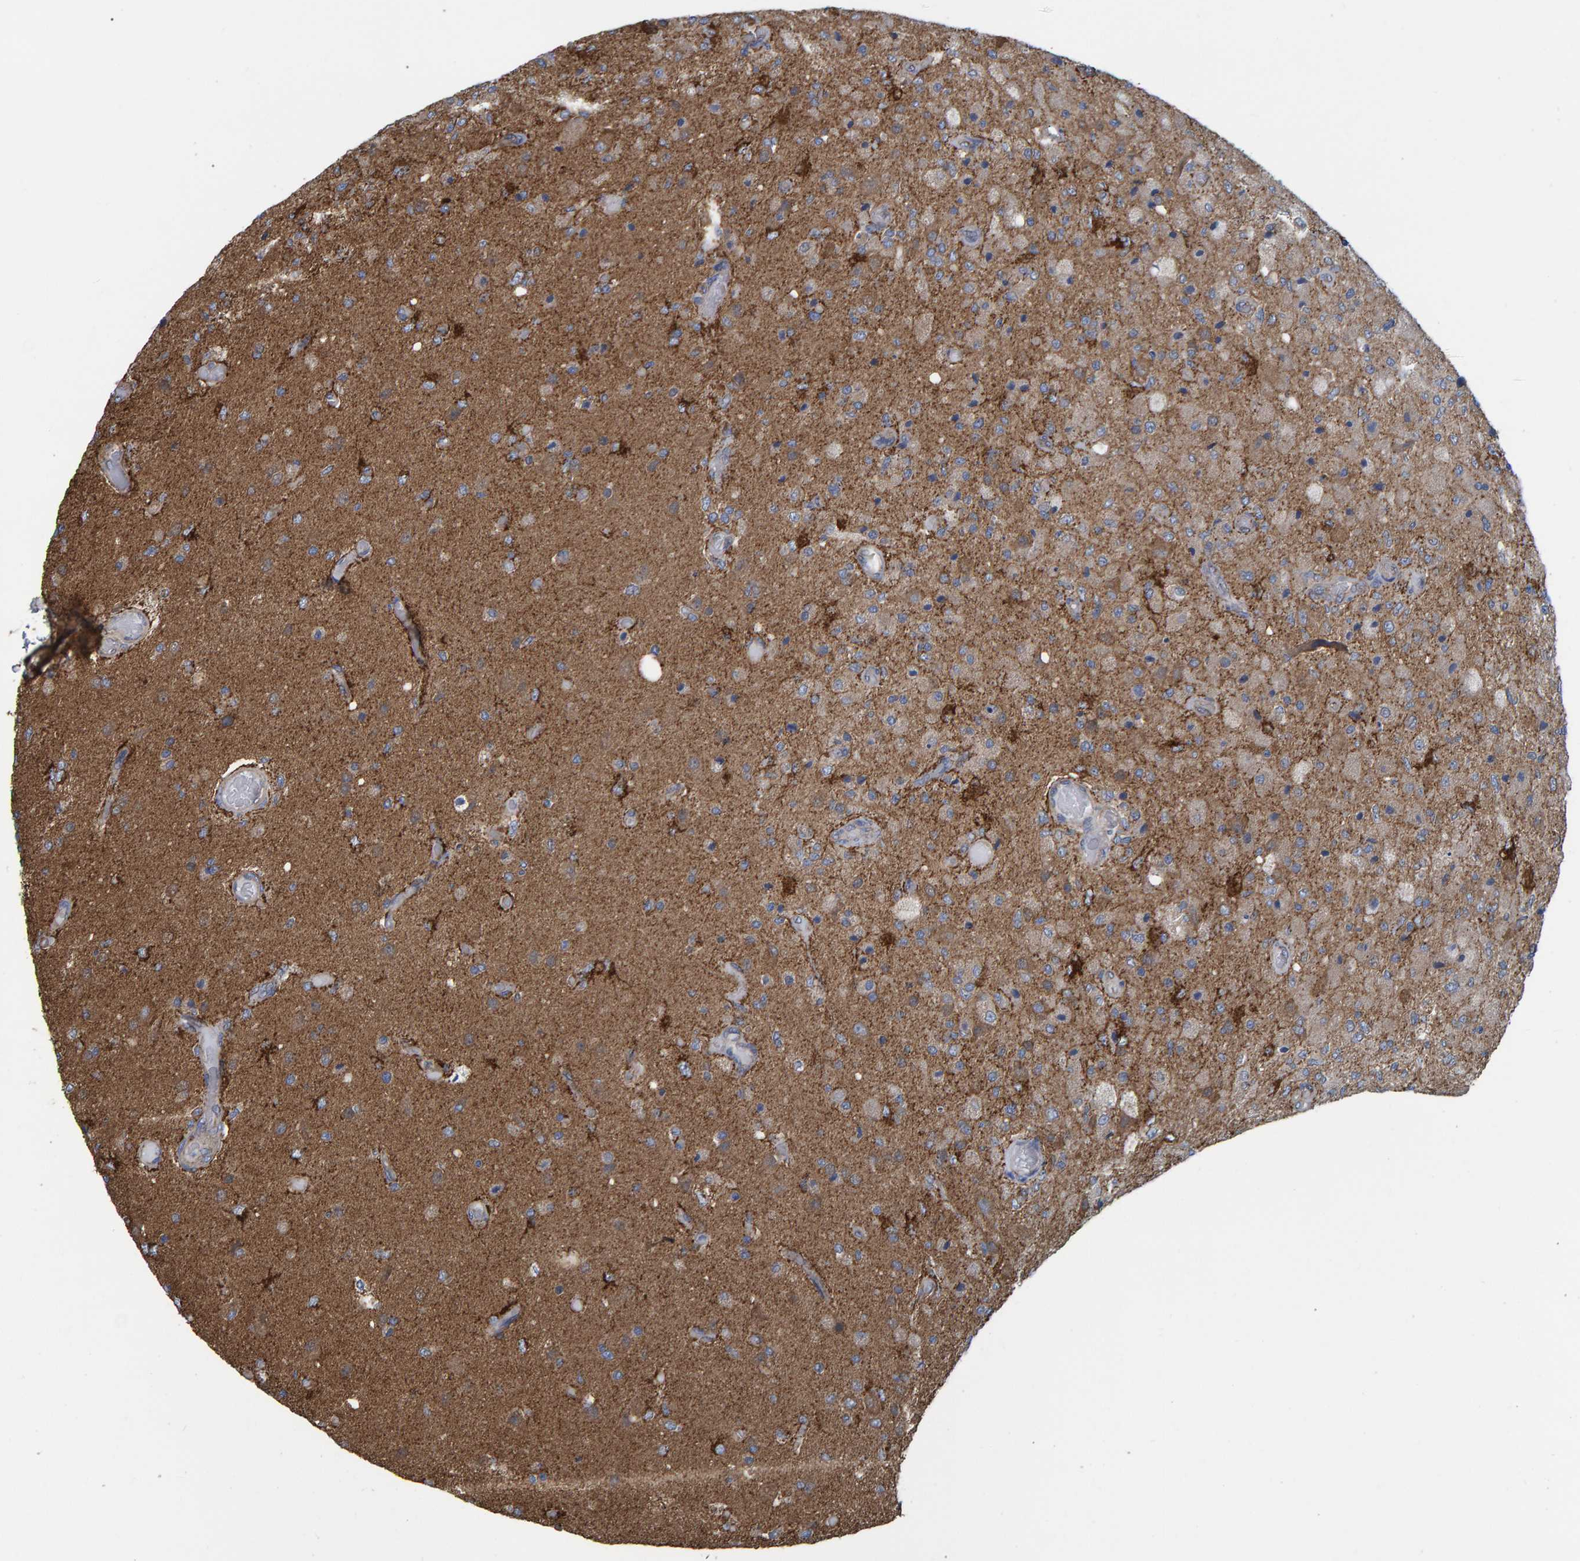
{"staining": {"intensity": "moderate", "quantity": ">75%", "location": "cytoplasmic/membranous"}, "tissue": "glioma", "cell_type": "Tumor cells", "image_type": "cancer", "snomed": [{"axis": "morphology", "description": "Normal tissue, NOS"}, {"axis": "morphology", "description": "Glioma, malignant, High grade"}, {"axis": "topography", "description": "Cerebral cortex"}], "caption": "Immunohistochemical staining of human high-grade glioma (malignant) reveals moderate cytoplasmic/membranous protein staining in approximately >75% of tumor cells. The protein is stained brown, and the nuclei are stained in blue (DAB (3,3'-diaminobenzidine) IHC with brightfield microscopy, high magnification).", "gene": "LRSAM1", "patient": {"sex": "male", "age": 77}}